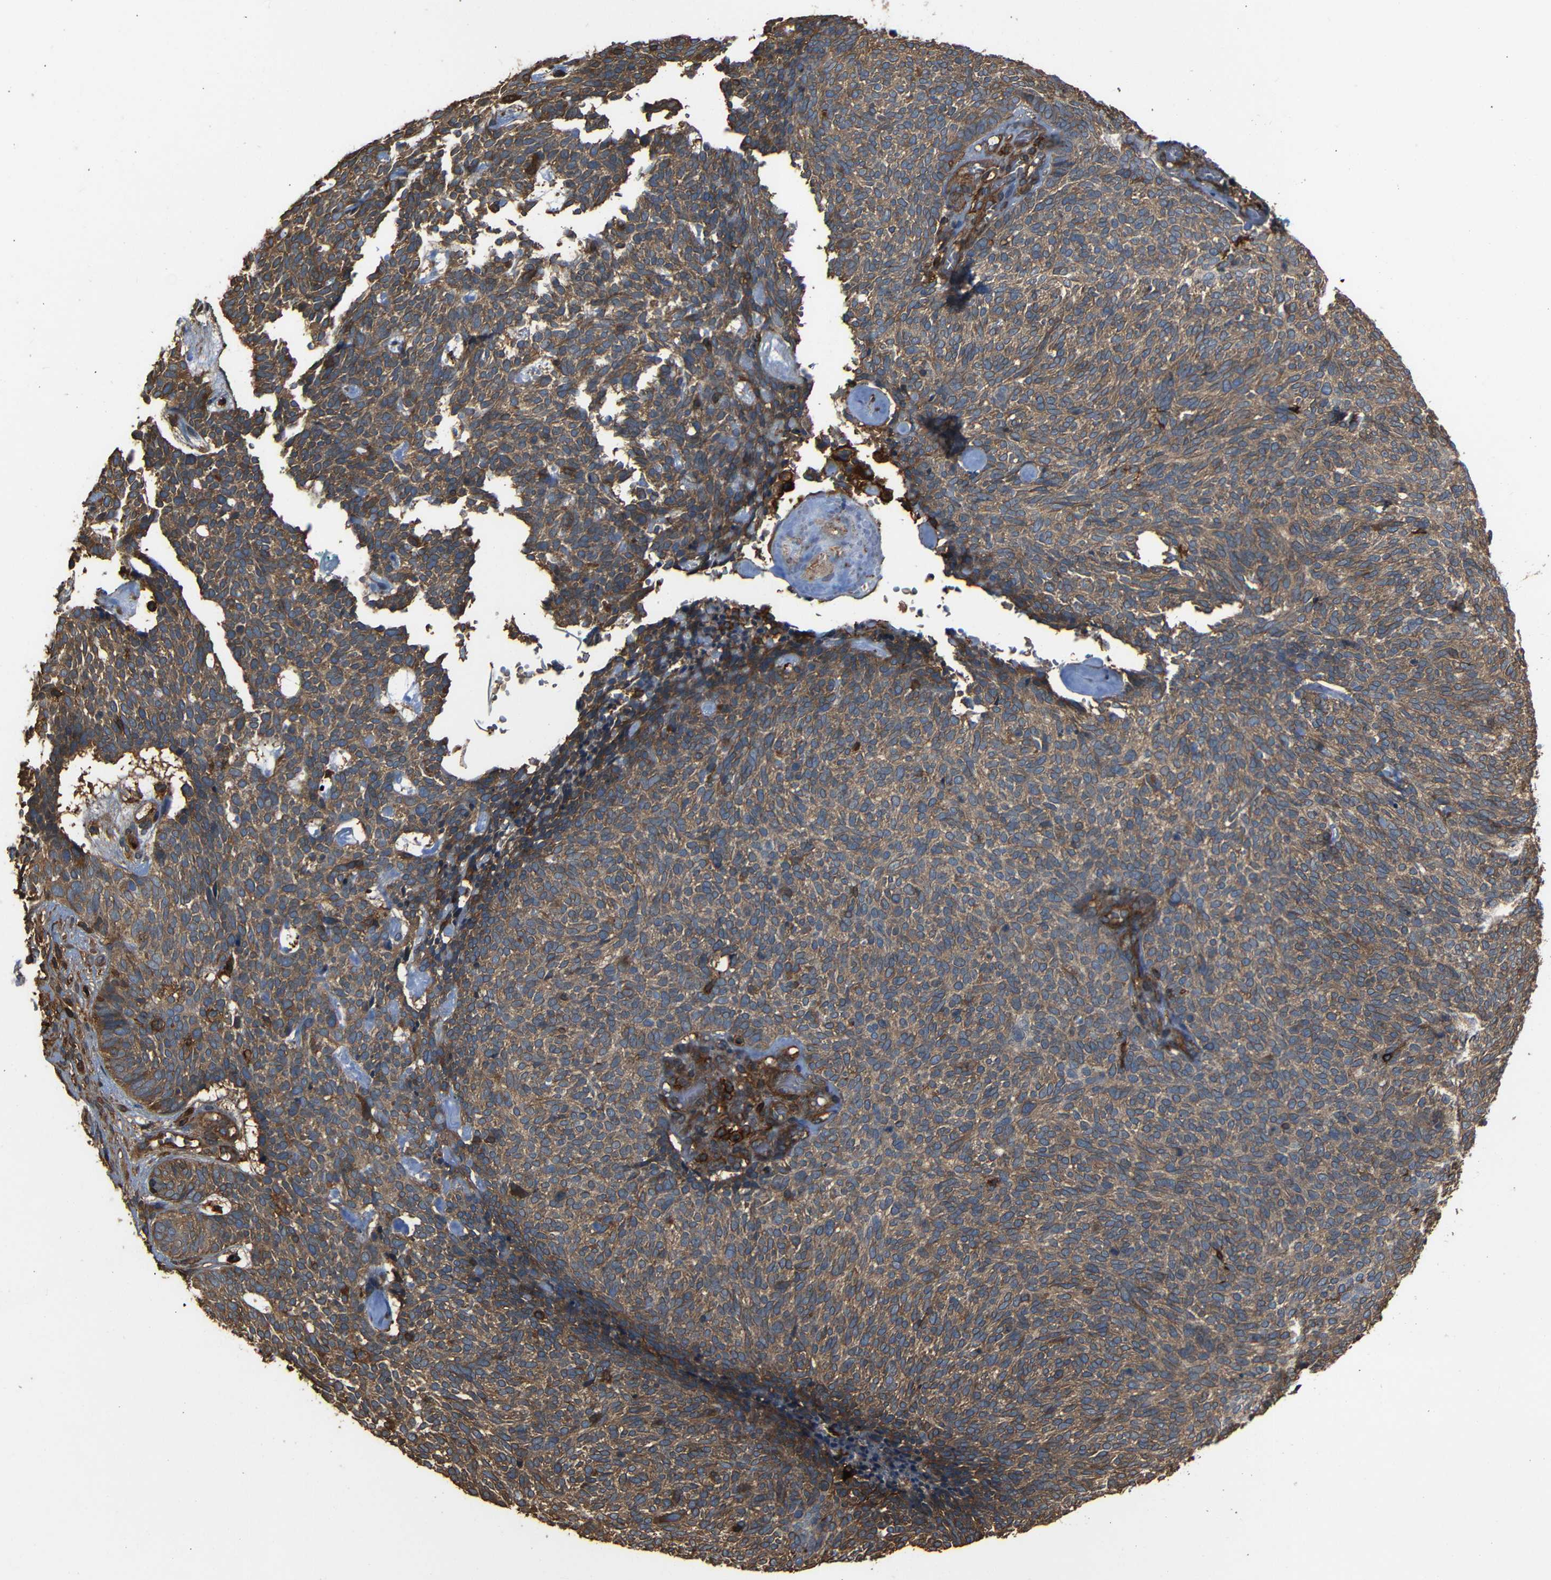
{"staining": {"intensity": "moderate", "quantity": ">75%", "location": "cytoplasmic/membranous"}, "tissue": "skin cancer", "cell_type": "Tumor cells", "image_type": "cancer", "snomed": [{"axis": "morphology", "description": "Basal cell carcinoma"}, {"axis": "topography", "description": "Skin"}], "caption": "Skin basal cell carcinoma stained with immunohistochemistry reveals moderate cytoplasmic/membranous expression in about >75% of tumor cells. (Brightfield microscopy of DAB IHC at high magnification).", "gene": "ADGRE5", "patient": {"sex": "female", "age": 84}}